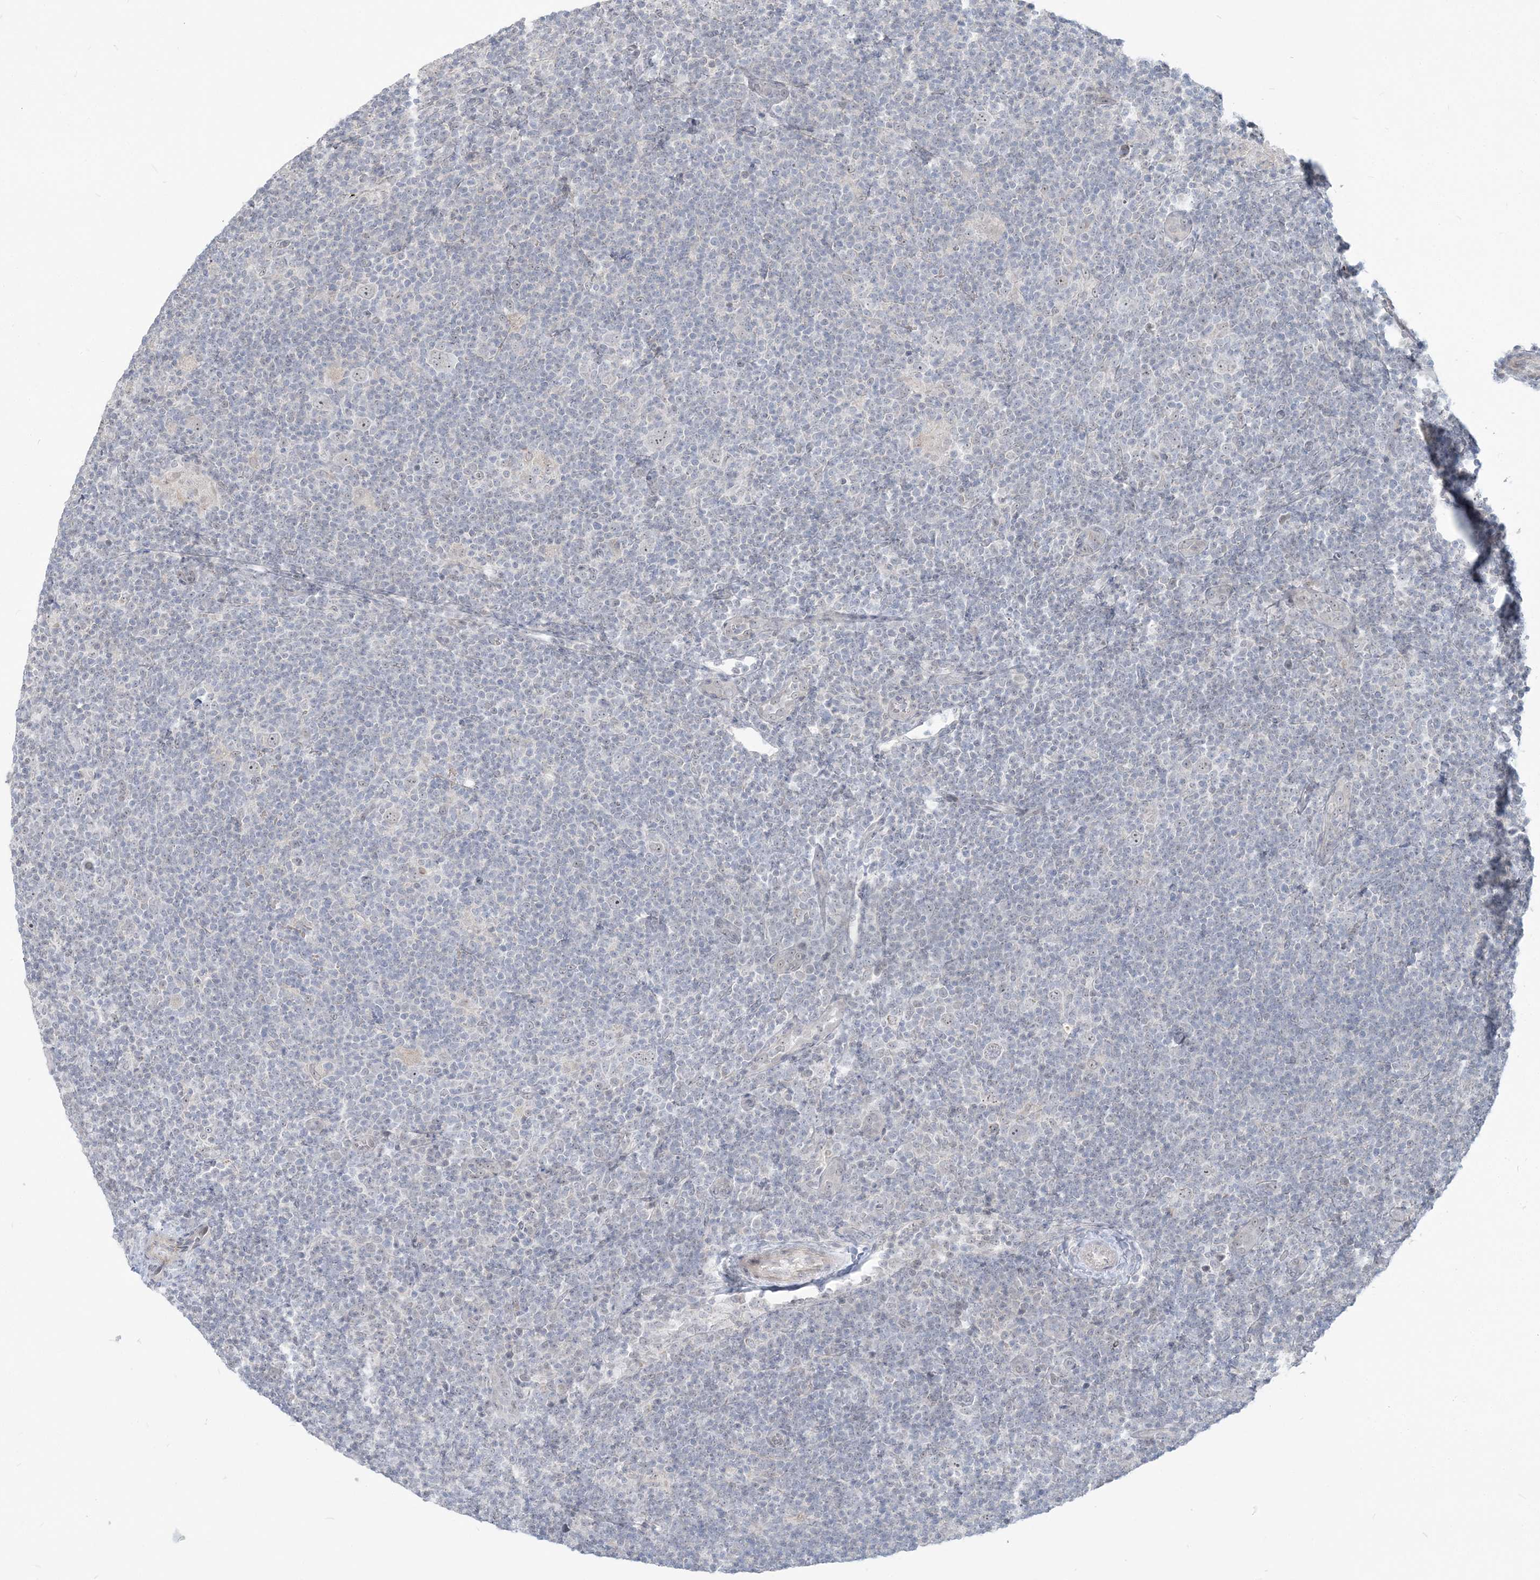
{"staining": {"intensity": "negative", "quantity": "none", "location": "none"}, "tissue": "lymphoma", "cell_type": "Tumor cells", "image_type": "cancer", "snomed": [{"axis": "morphology", "description": "Hodgkin's disease, NOS"}, {"axis": "topography", "description": "Lymph node"}], "caption": "Hodgkin's disease was stained to show a protein in brown. There is no significant expression in tumor cells.", "gene": "SDAD1", "patient": {"sex": "female", "age": 57}}